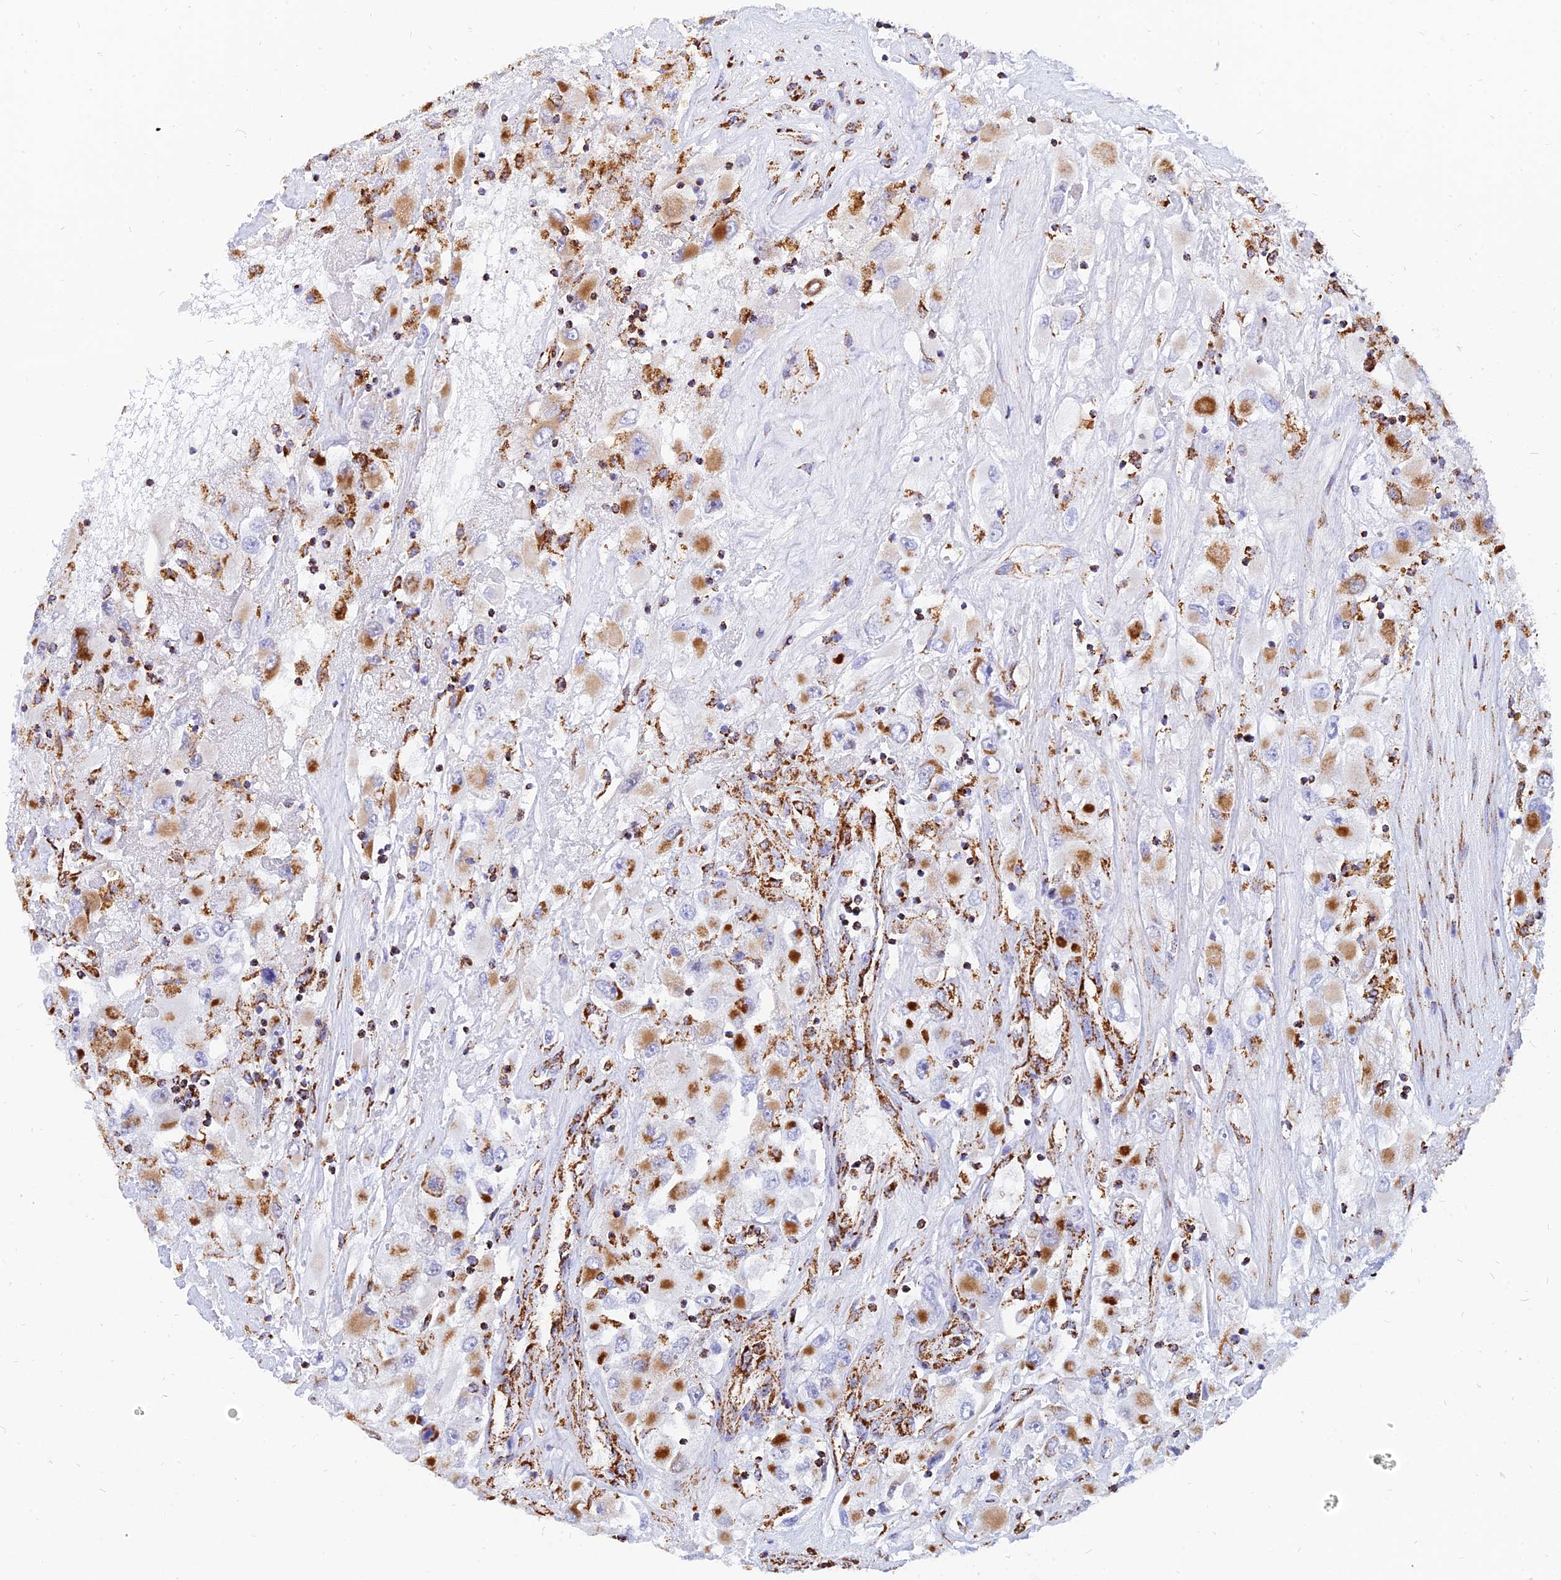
{"staining": {"intensity": "strong", "quantity": ">75%", "location": "cytoplasmic/membranous"}, "tissue": "renal cancer", "cell_type": "Tumor cells", "image_type": "cancer", "snomed": [{"axis": "morphology", "description": "Adenocarcinoma, NOS"}, {"axis": "topography", "description": "Kidney"}], "caption": "Immunohistochemistry (IHC) (DAB) staining of human adenocarcinoma (renal) shows strong cytoplasmic/membranous protein staining in approximately >75% of tumor cells. (DAB IHC, brown staining for protein, blue staining for nuclei).", "gene": "NDUFB6", "patient": {"sex": "female", "age": 52}}